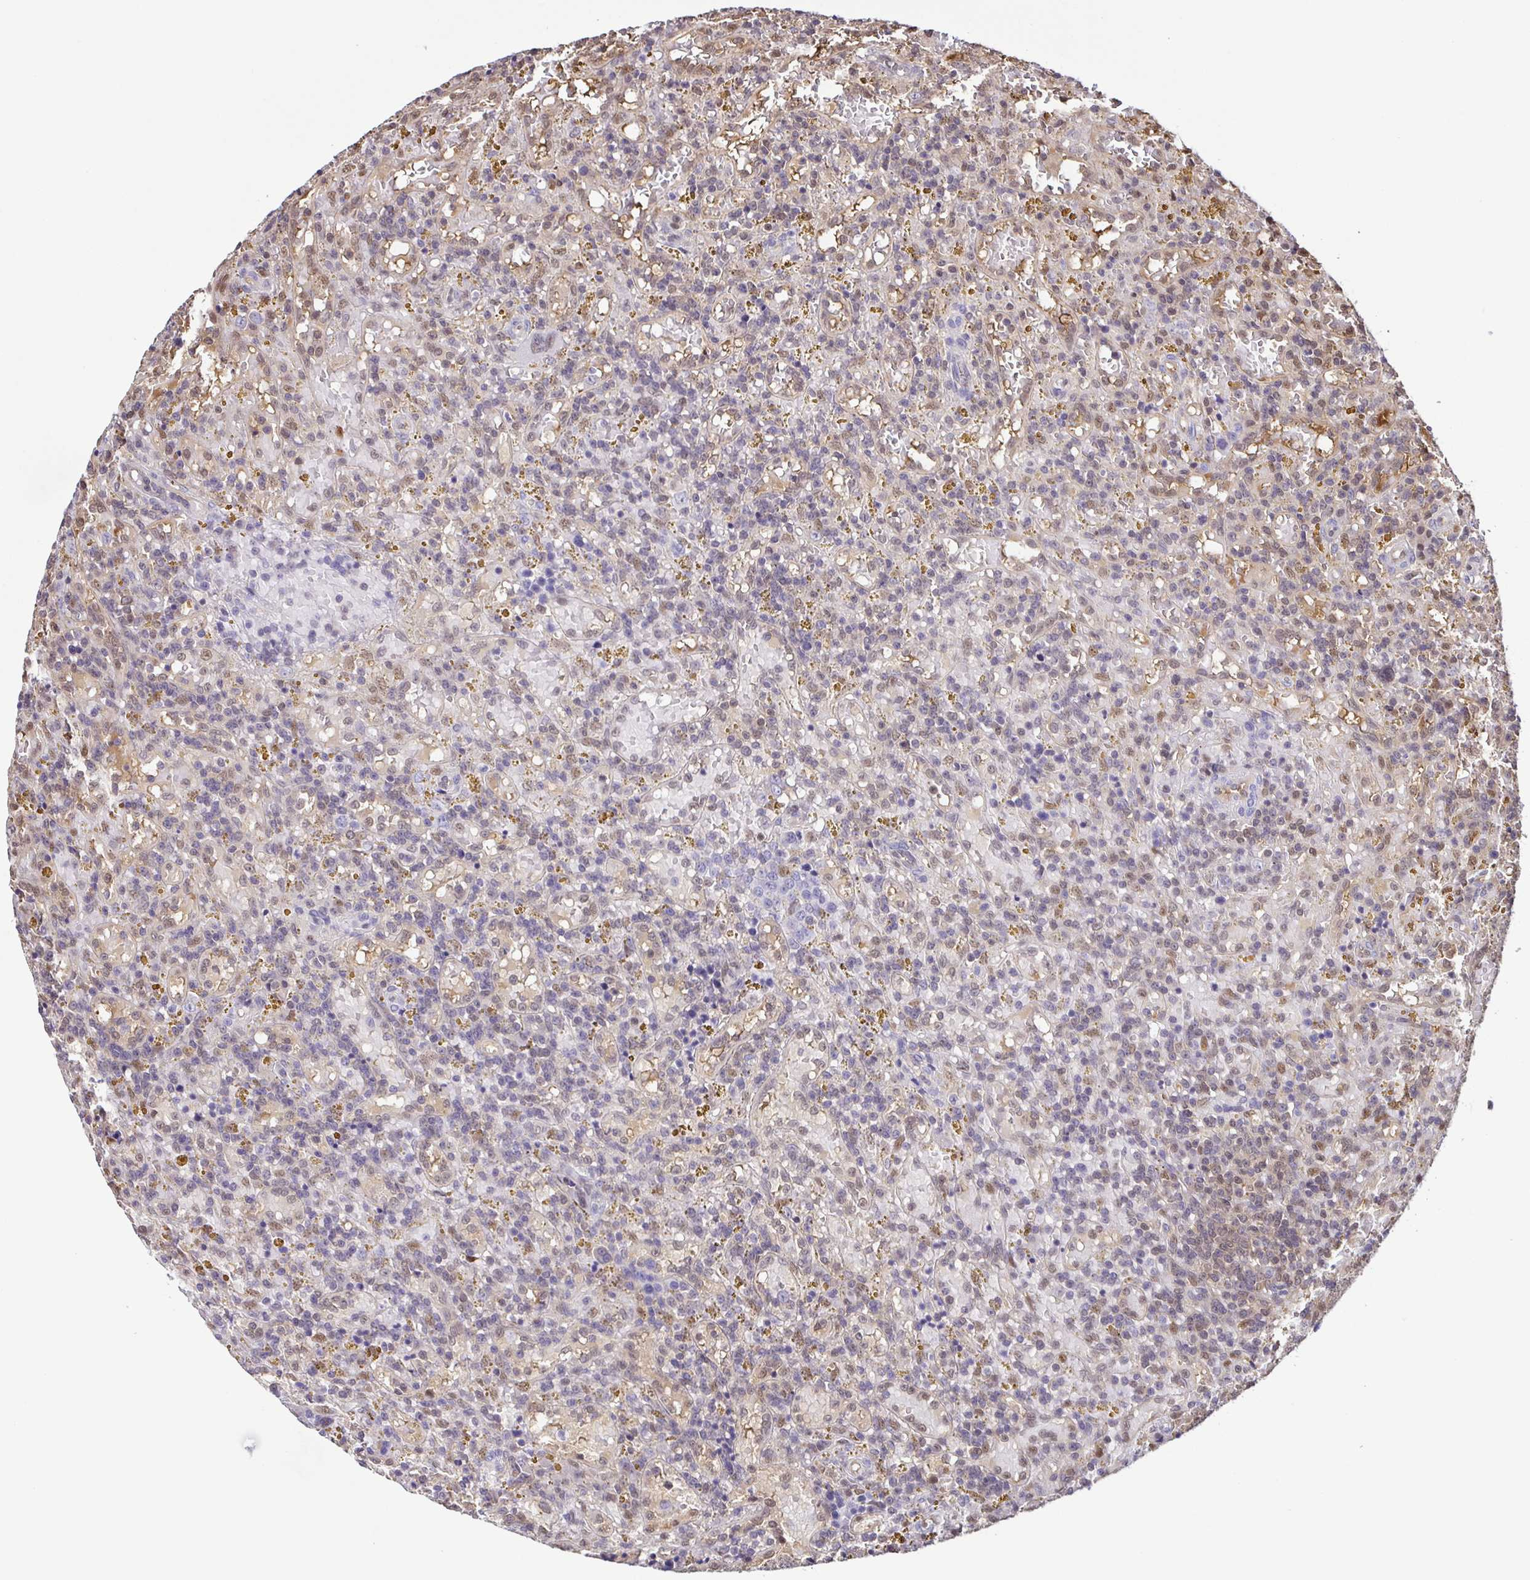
{"staining": {"intensity": "negative", "quantity": "none", "location": "none"}, "tissue": "lymphoma", "cell_type": "Tumor cells", "image_type": "cancer", "snomed": [{"axis": "morphology", "description": "Malignant lymphoma, non-Hodgkin's type, Low grade"}, {"axis": "topography", "description": "Spleen"}], "caption": "Photomicrograph shows no protein staining in tumor cells of low-grade malignant lymphoma, non-Hodgkin's type tissue.", "gene": "PSMB9", "patient": {"sex": "female", "age": 65}}